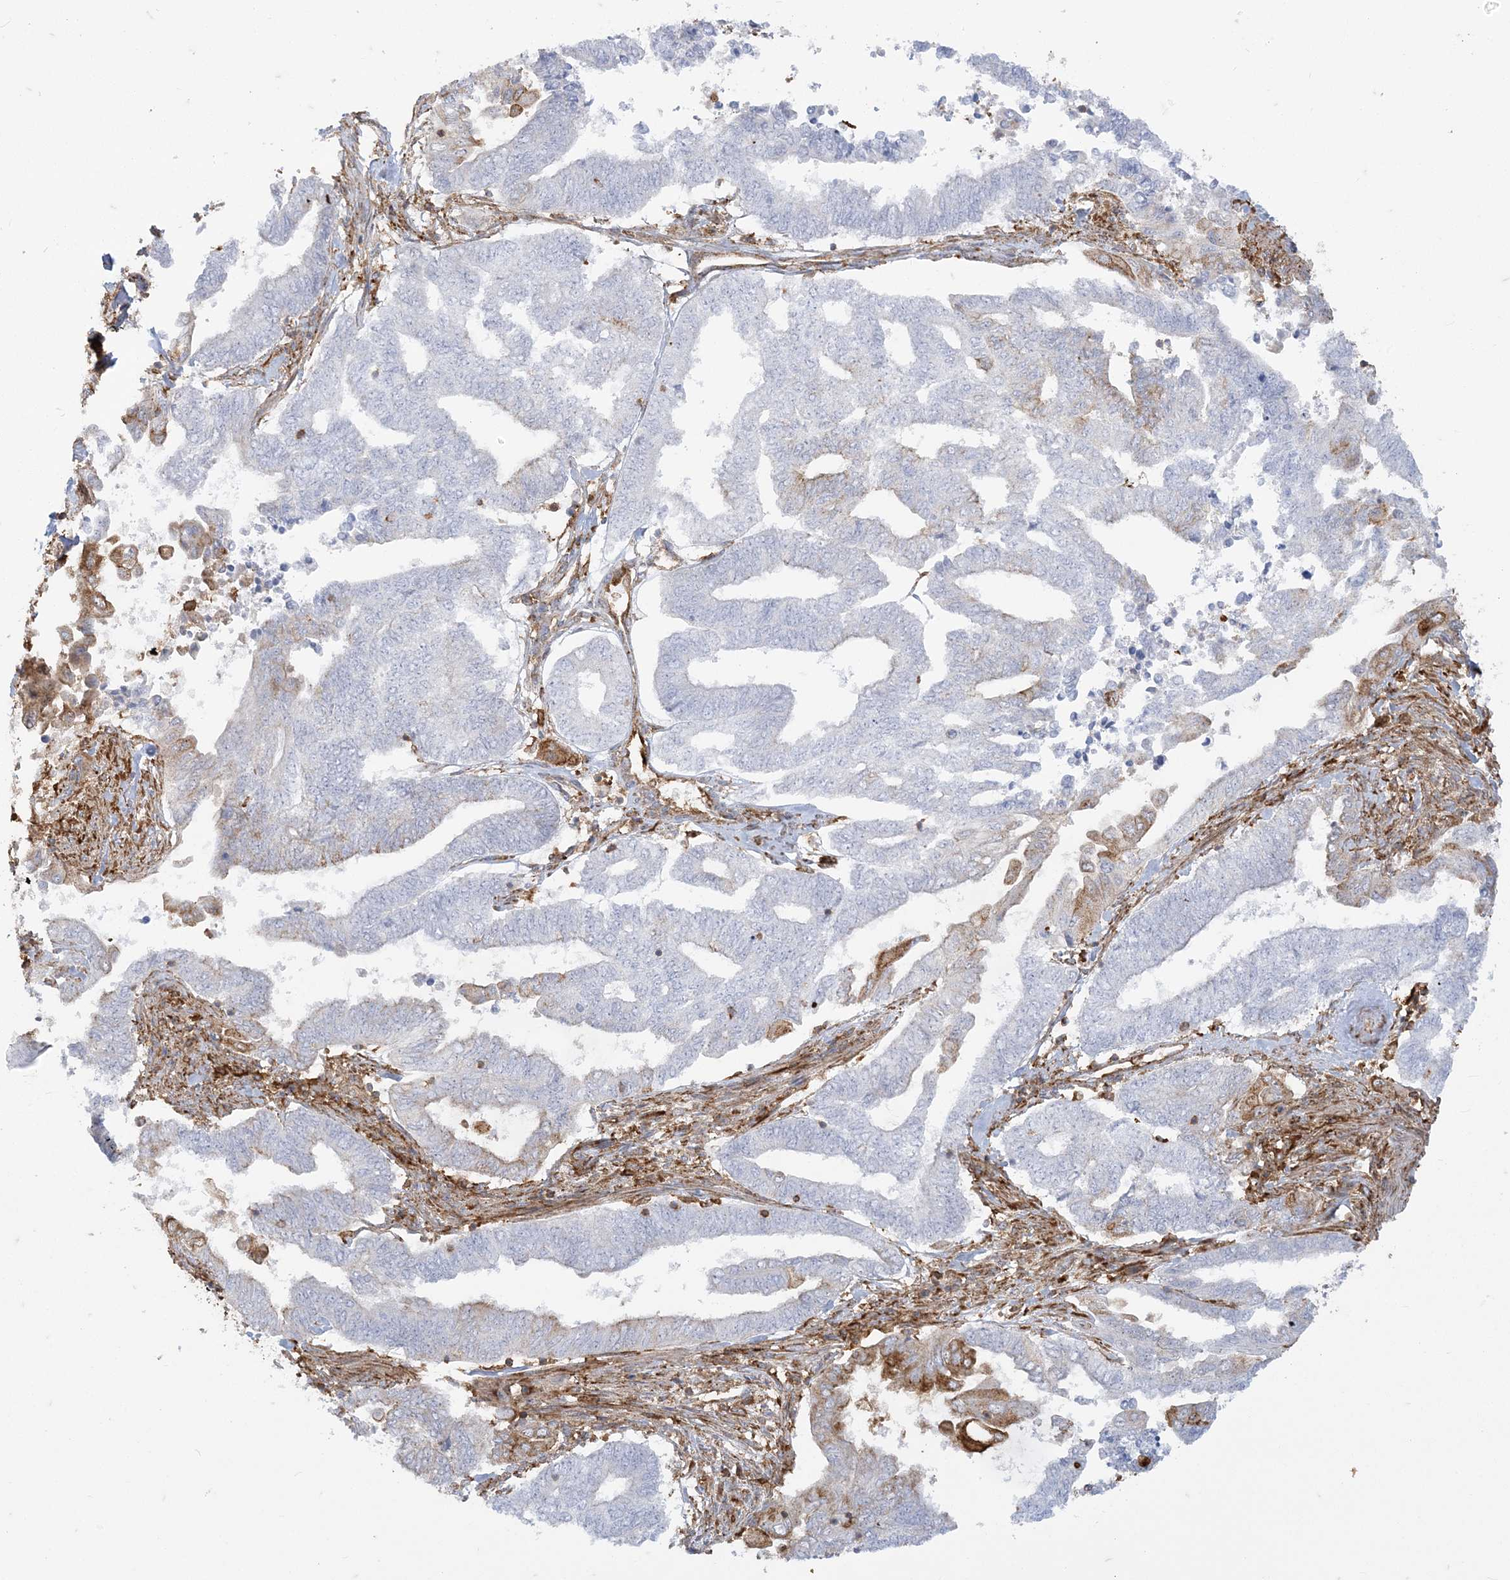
{"staining": {"intensity": "moderate", "quantity": "<25%", "location": "cytoplasmic/membranous"}, "tissue": "endometrial cancer", "cell_type": "Tumor cells", "image_type": "cancer", "snomed": [{"axis": "morphology", "description": "Adenocarcinoma, NOS"}, {"axis": "topography", "description": "Uterus"}, {"axis": "topography", "description": "Endometrium"}], "caption": "Immunohistochemical staining of human endometrial adenocarcinoma demonstrates moderate cytoplasmic/membranous protein expression in about <25% of tumor cells. Using DAB (brown) and hematoxylin (blue) stains, captured at high magnification using brightfield microscopy.", "gene": "DERL3", "patient": {"sex": "female", "age": 70}}